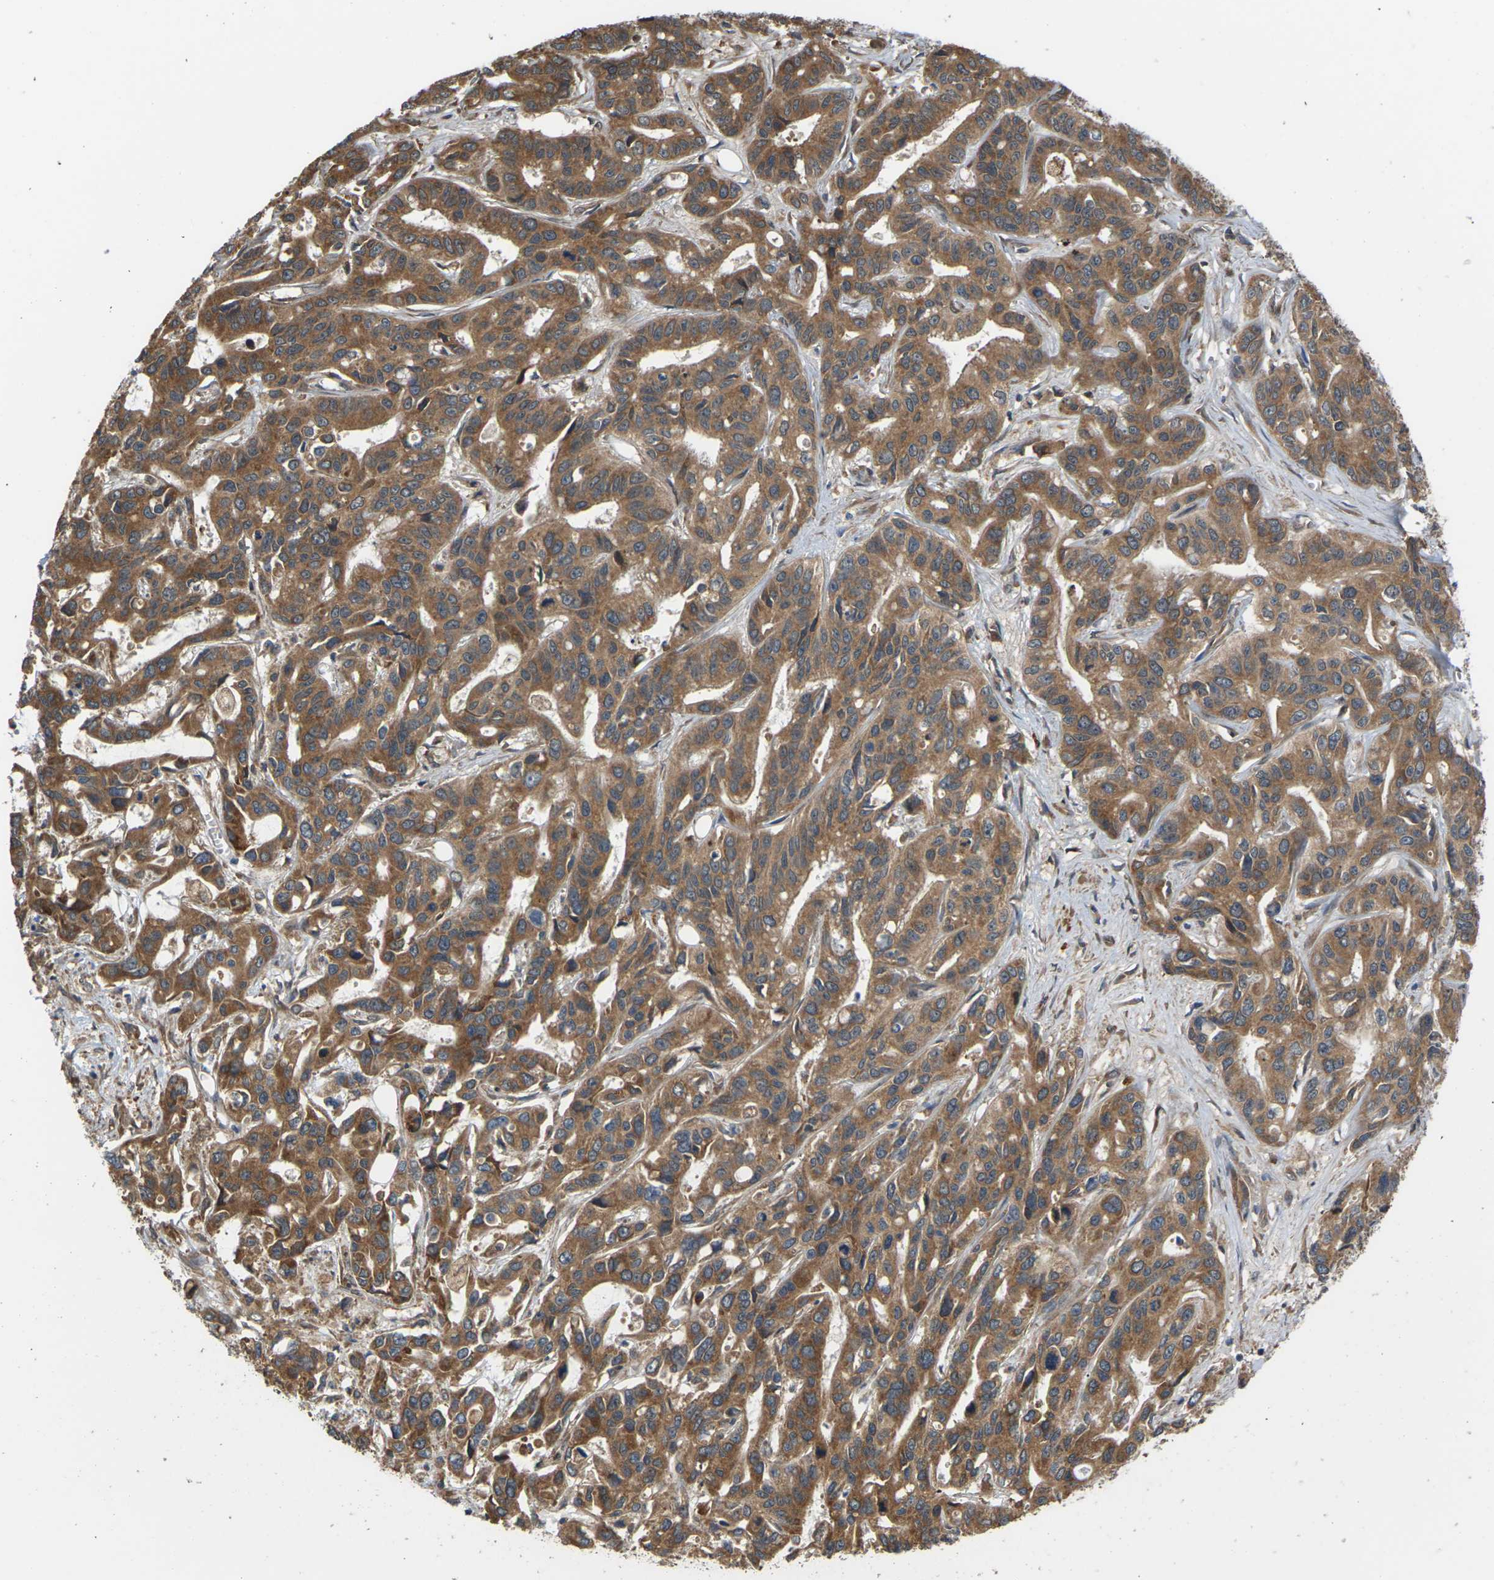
{"staining": {"intensity": "moderate", "quantity": ">75%", "location": "cytoplasmic/membranous"}, "tissue": "liver cancer", "cell_type": "Tumor cells", "image_type": "cancer", "snomed": [{"axis": "morphology", "description": "Cholangiocarcinoma"}, {"axis": "topography", "description": "Liver"}], "caption": "Liver cancer tissue demonstrates moderate cytoplasmic/membranous staining in about >75% of tumor cells, visualized by immunohistochemistry. Using DAB (3,3'-diaminobenzidine) (brown) and hematoxylin (blue) stains, captured at high magnification using brightfield microscopy.", "gene": "NRAS", "patient": {"sex": "female", "age": 65}}